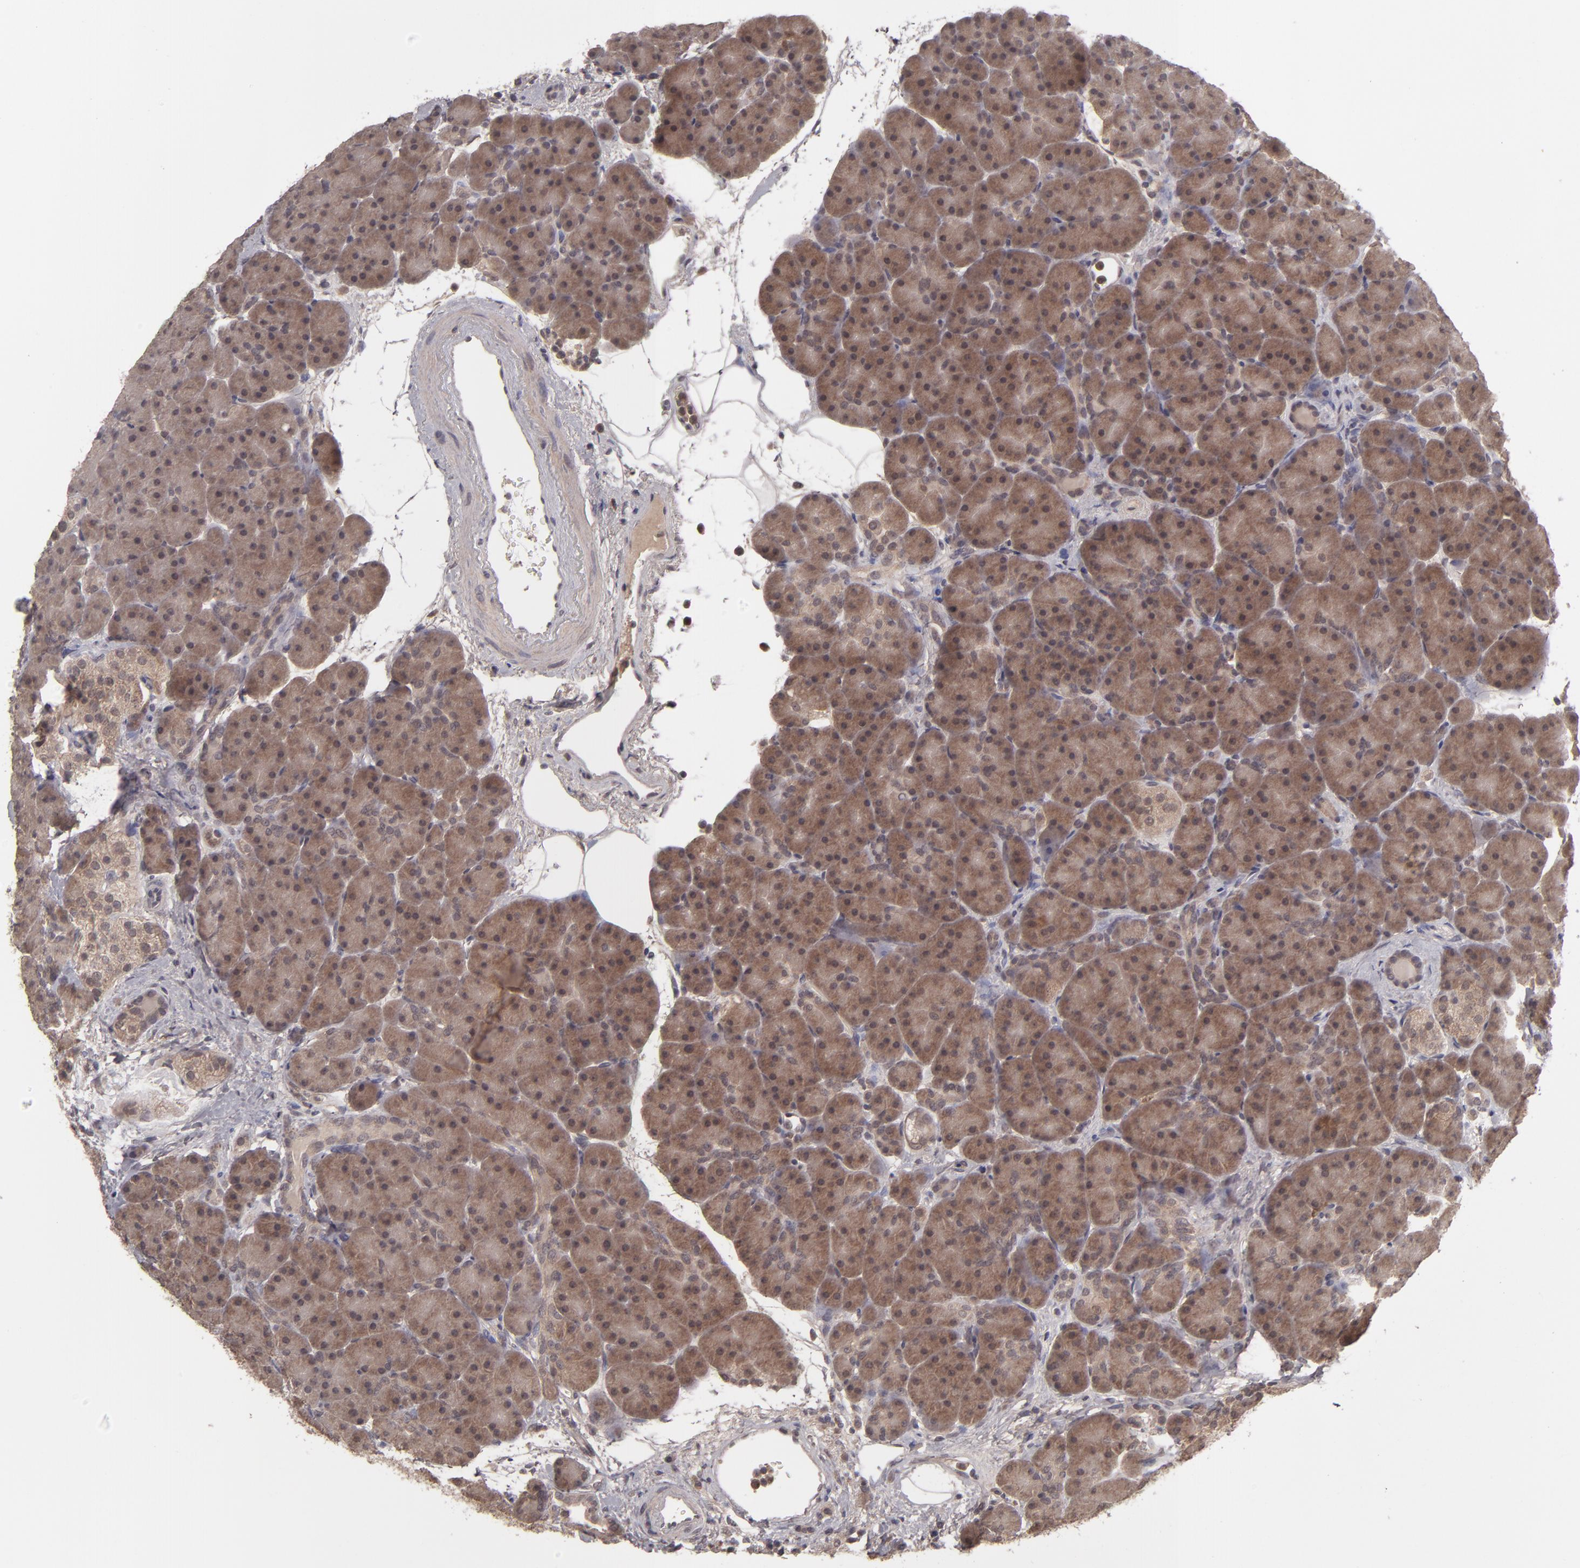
{"staining": {"intensity": "moderate", "quantity": ">75%", "location": "cytoplasmic/membranous"}, "tissue": "pancreas", "cell_type": "Exocrine glandular cells", "image_type": "normal", "snomed": [{"axis": "morphology", "description": "Normal tissue, NOS"}, {"axis": "topography", "description": "Pancreas"}], "caption": "An image of pancreas stained for a protein displays moderate cytoplasmic/membranous brown staining in exocrine glandular cells. The staining was performed using DAB to visualize the protein expression in brown, while the nuclei were stained in blue with hematoxylin (Magnification: 20x).", "gene": "TYMS", "patient": {"sex": "male", "age": 66}}